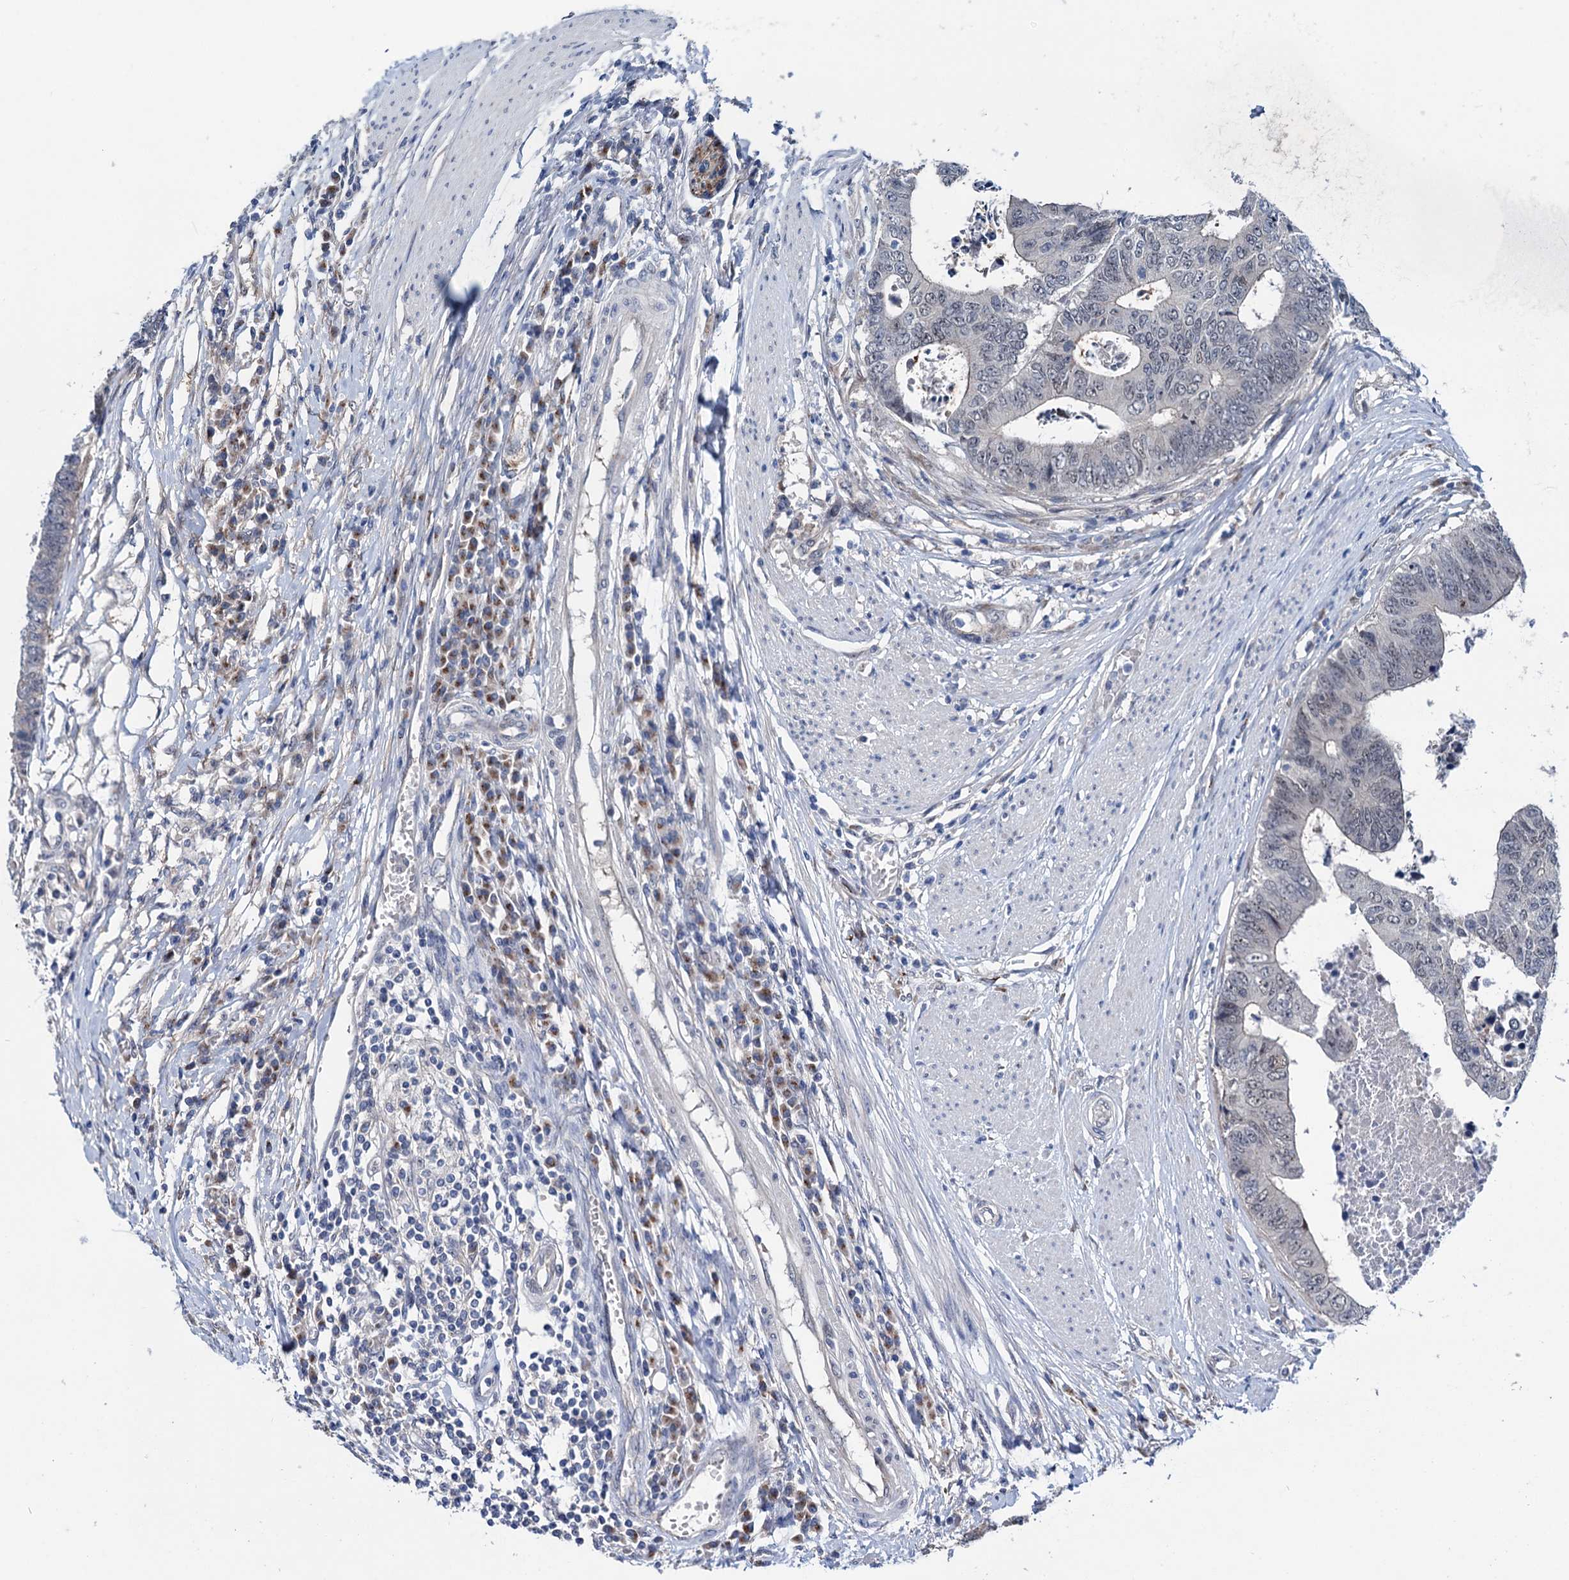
{"staining": {"intensity": "negative", "quantity": "none", "location": "none"}, "tissue": "colorectal cancer", "cell_type": "Tumor cells", "image_type": "cancer", "snomed": [{"axis": "morphology", "description": "Adenocarcinoma, NOS"}, {"axis": "topography", "description": "Rectum"}], "caption": "Immunohistochemistry (IHC) image of neoplastic tissue: human adenocarcinoma (colorectal) stained with DAB shows no significant protein staining in tumor cells. Nuclei are stained in blue.", "gene": "EYA4", "patient": {"sex": "male", "age": 84}}